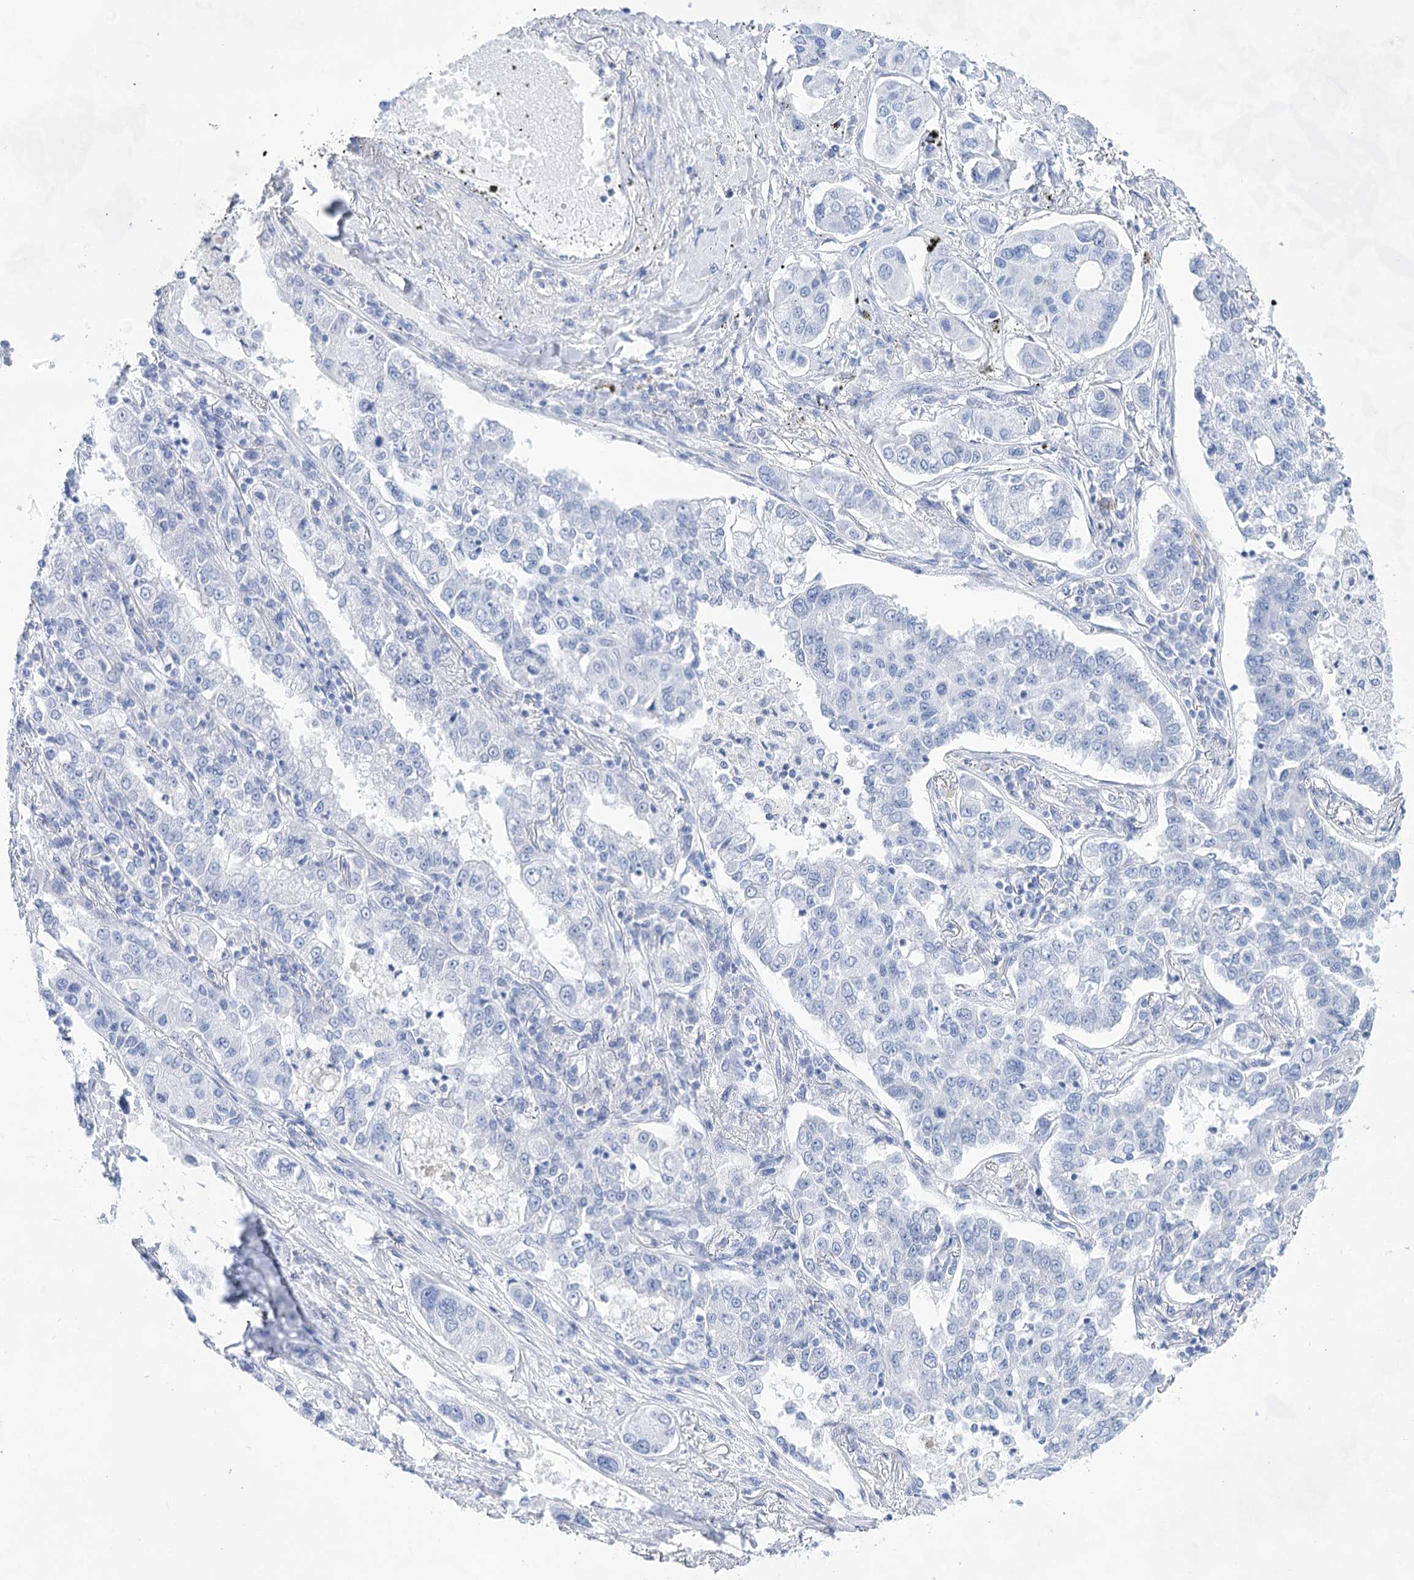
{"staining": {"intensity": "negative", "quantity": "none", "location": "none"}, "tissue": "lung cancer", "cell_type": "Tumor cells", "image_type": "cancer", "snomed": [{"axis": "morphology", "description": "Adenocarcinoma, NOS"}, {"axis": "topography", "description": "Lung"}], "caption": "Protein analysis of lung adenocarcinoma reveals no significant staining in tumor cells.", "gene": "LALBA", "patient": {"sex": "male", "age": 49}}